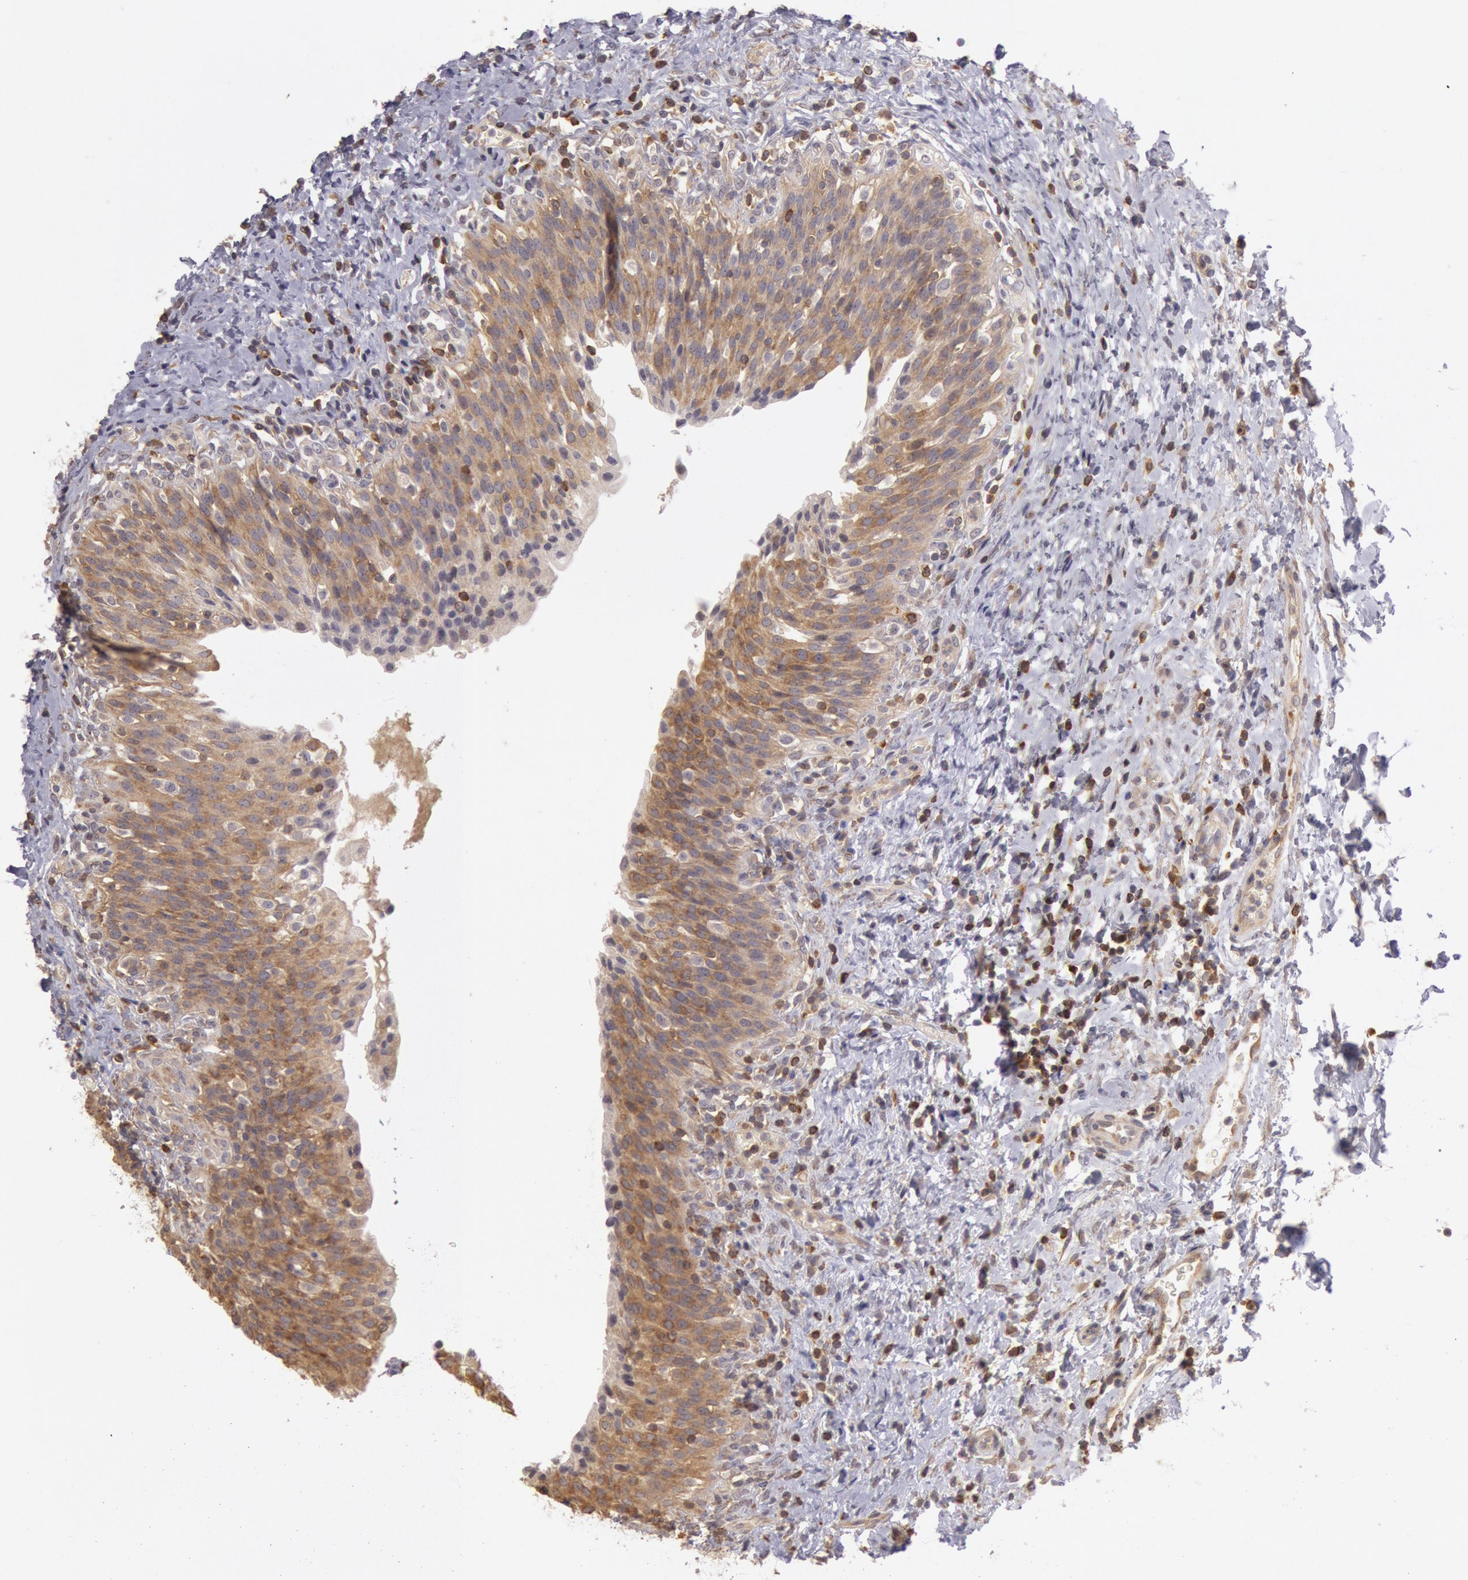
{"staining": {"intensity": "strong", "quantity": ">75%", "location": "cytoplasmic/membranous"}, "tissue": "urinary bladder", "cell_type": "Urothelial cells", "image_type": "normal", "snomed": [{"axis": "morphology", "description": "Normal tissue, NOS"}, {"axis": "topography", "description": "Urinary bladder"}], "caption": "IHC micrograph of normal urinary bladder: urinary bladder stained using IHC exhibits high levels of strong protein expression localized specifically in the cytoplasmic/membranous of urothelial cells, appearing as a cytoplasmic/membranous brown color.", "gene": "NMT2", "patient": {"sex": "male", "age": 51}}